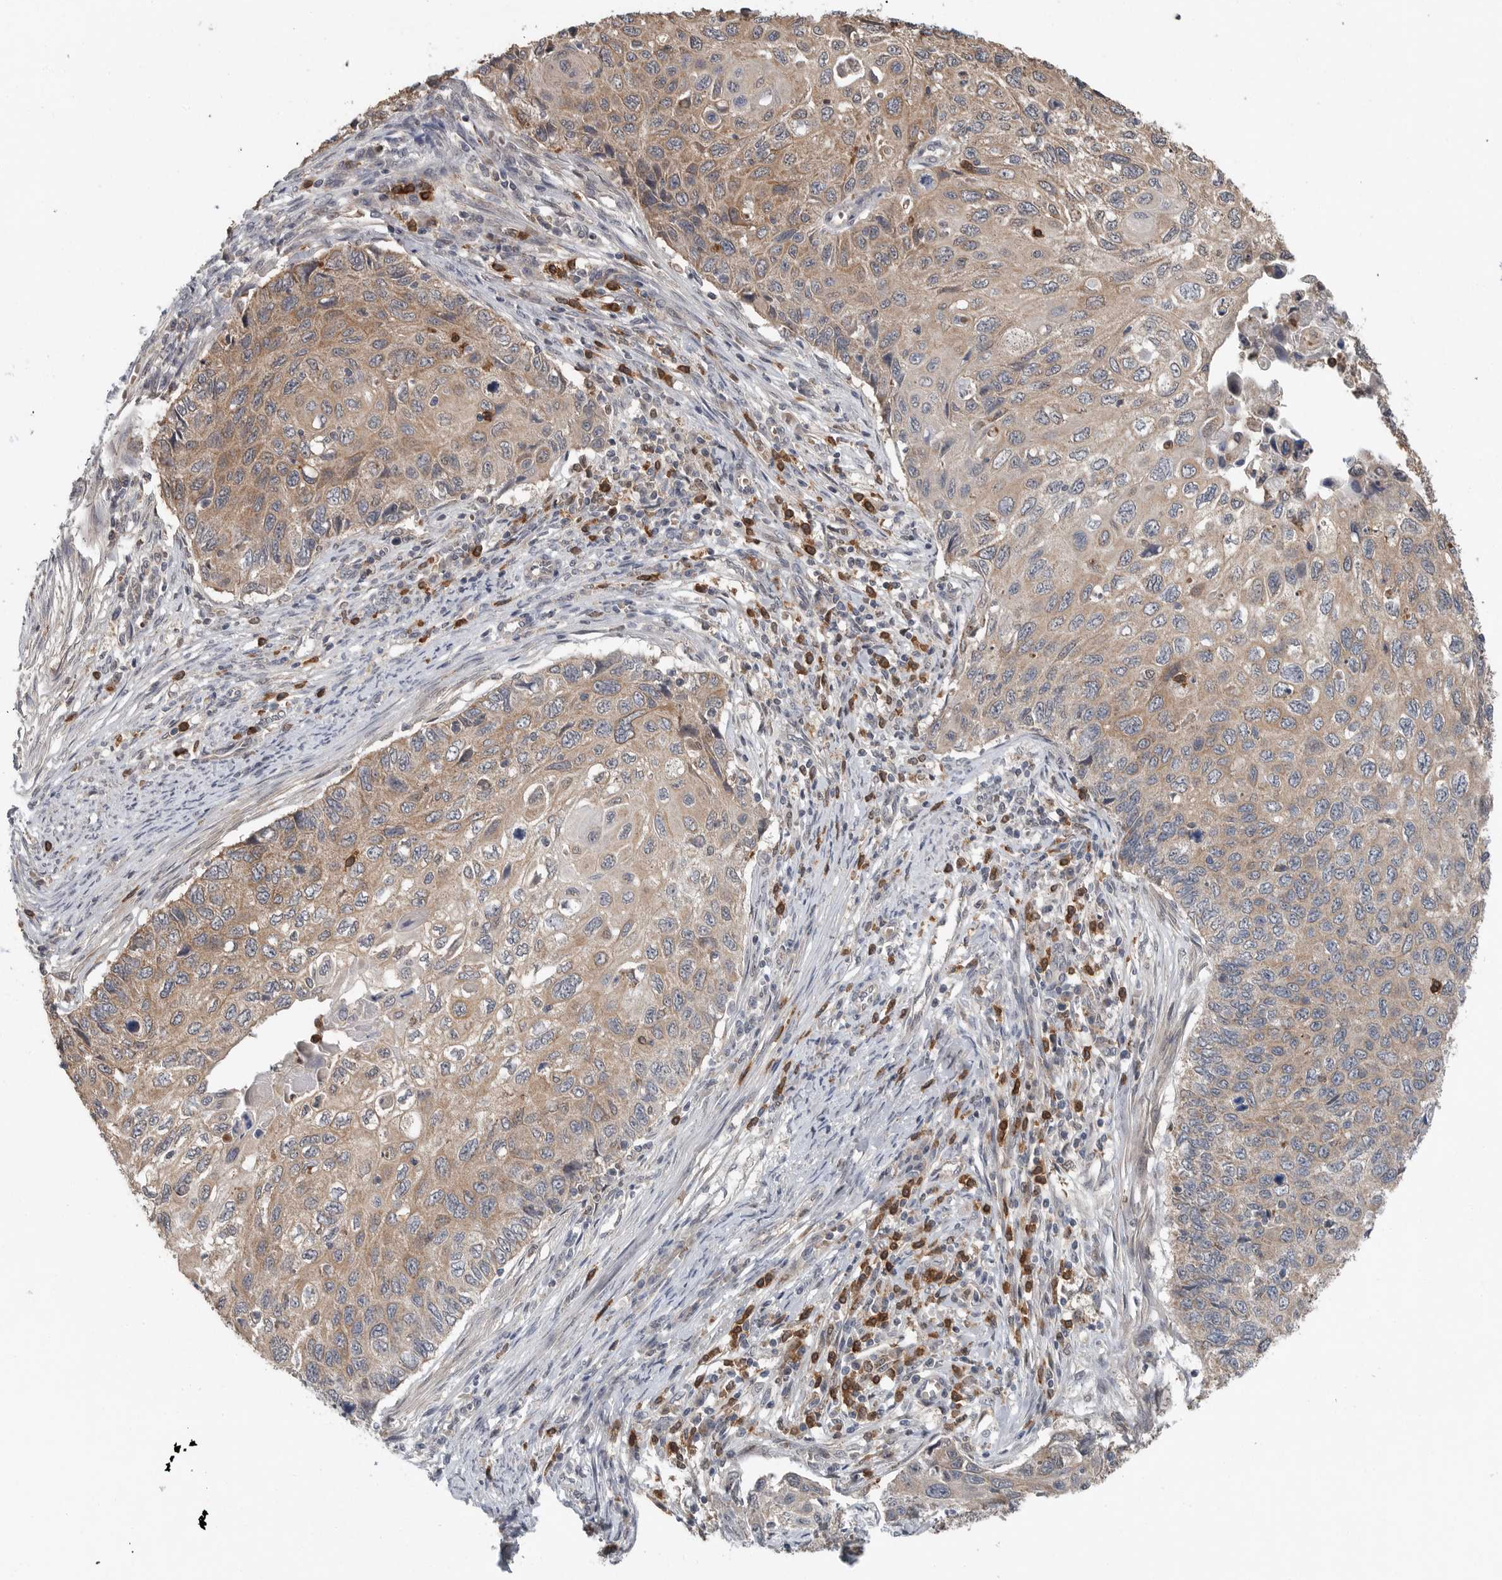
{"staining": {"intensity": "weak", "quantity": ">75%", "location": "cytoplasmic/membranous"}, "tissue": "cervical cancer", "cell_type": "Tumor cells", "image_type": "cancer", "snomed": [{"axis": "morphology", "description": "Squamous cell carcinoma, NOS"}, {"axis": "topography", "description": "Cervix"}], "caption": "Human cervical cancer stained with a protein marker shows weak staining in tumor cells.", "gene": "SCP2", "patient": {"sex": "female", "age": 70}}